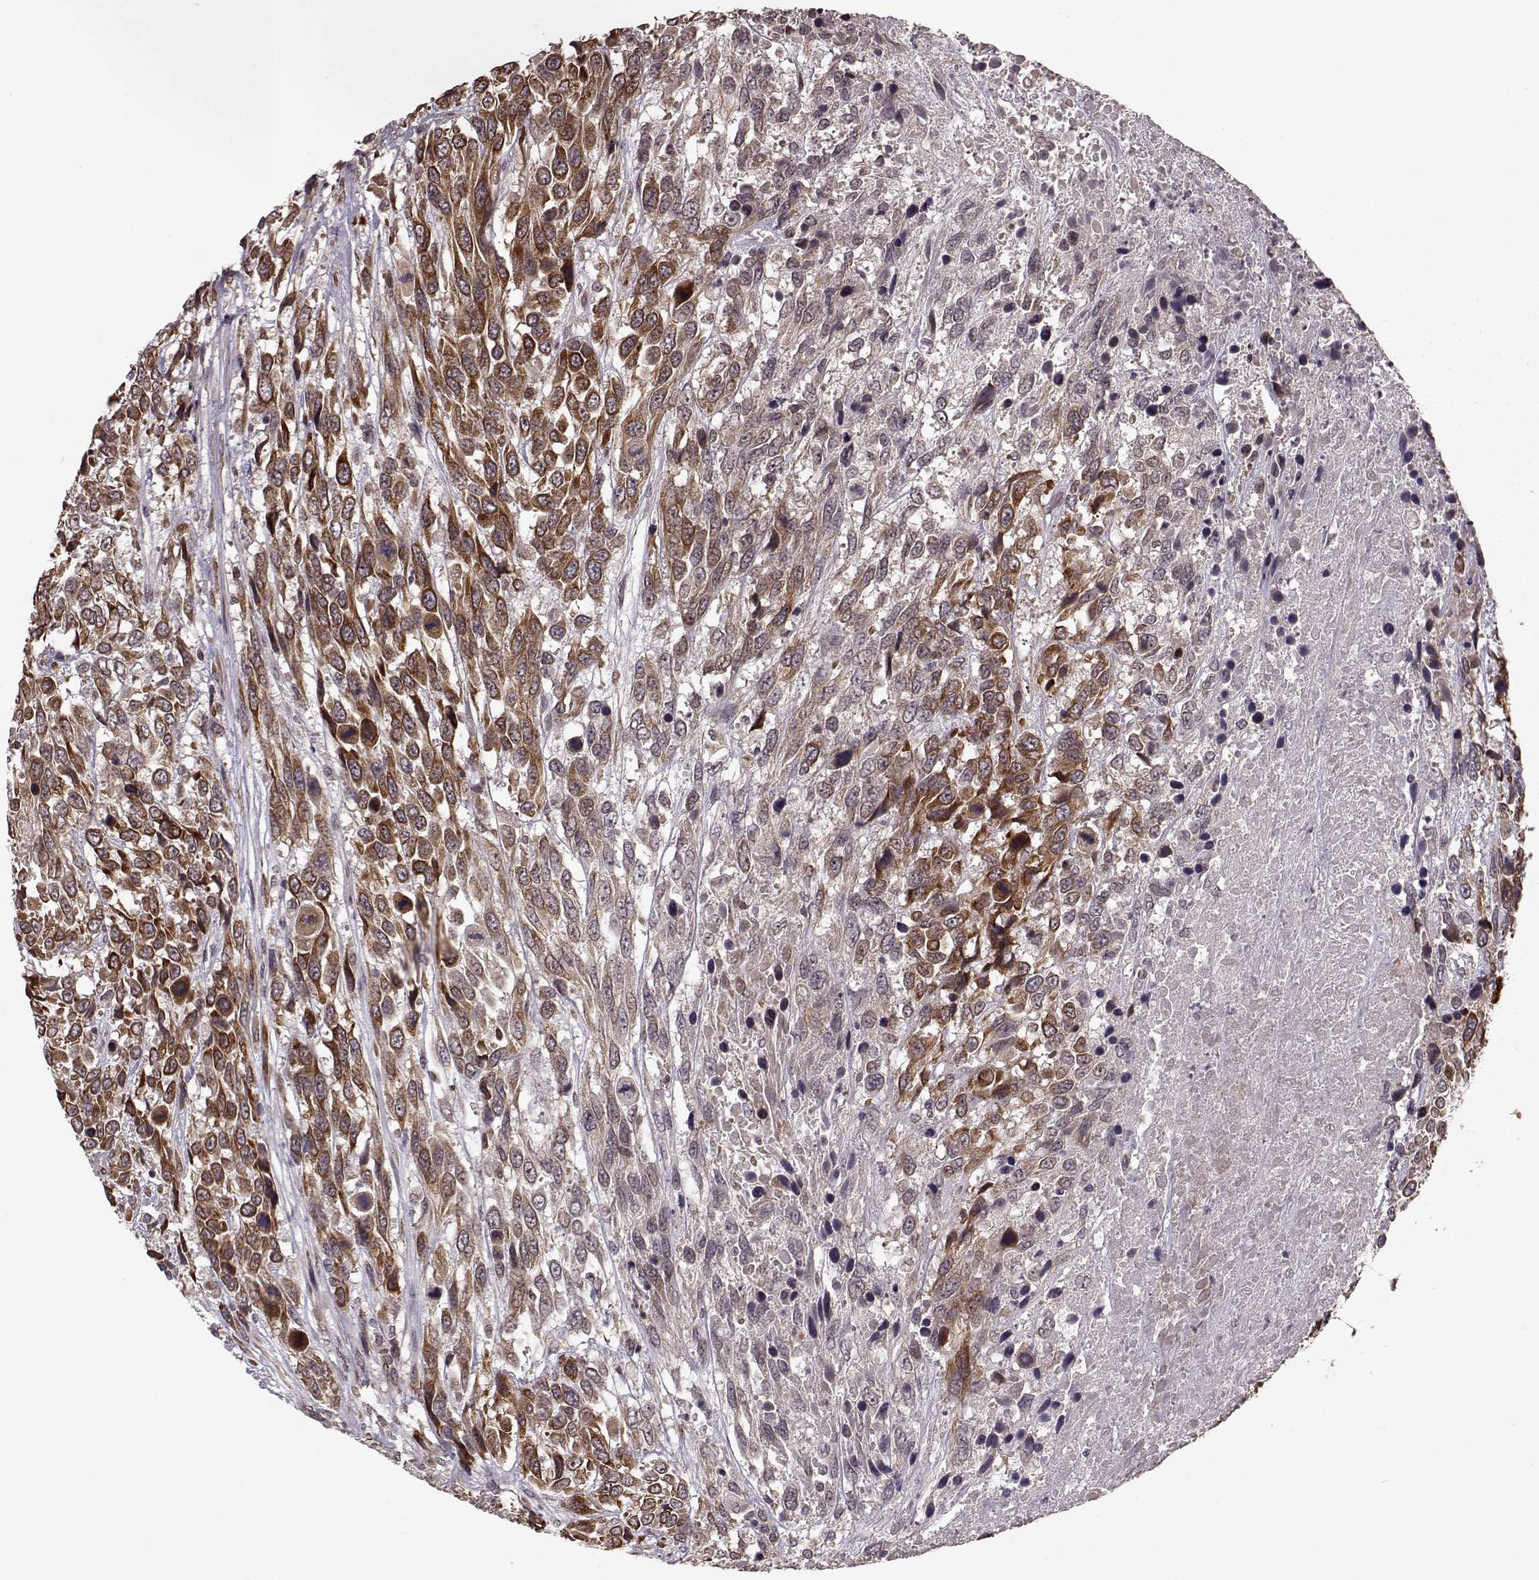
{"staining": {"intensity": "strong", "quantity": "<25%", "location": "cytoplasmic/membranous"}, "tissue": "urothelial cancer", "cell_type": "Tumor cells", "image_type": "cancer", "snomed": [{"axis": "morphology", "description": "Urothelial carcinoma, High grade"}, {"axis": "topography", "description": "Urinary bladder"}], "caption": "Human urothelial carcinoma (high-grade) stained with a brown dye exhibits strong cytoplasmic/membranous positive staining in approximately <25% of tumor cells.", "gene": "ELOVL5", "patient": {"sex": "female", "age": 70}}